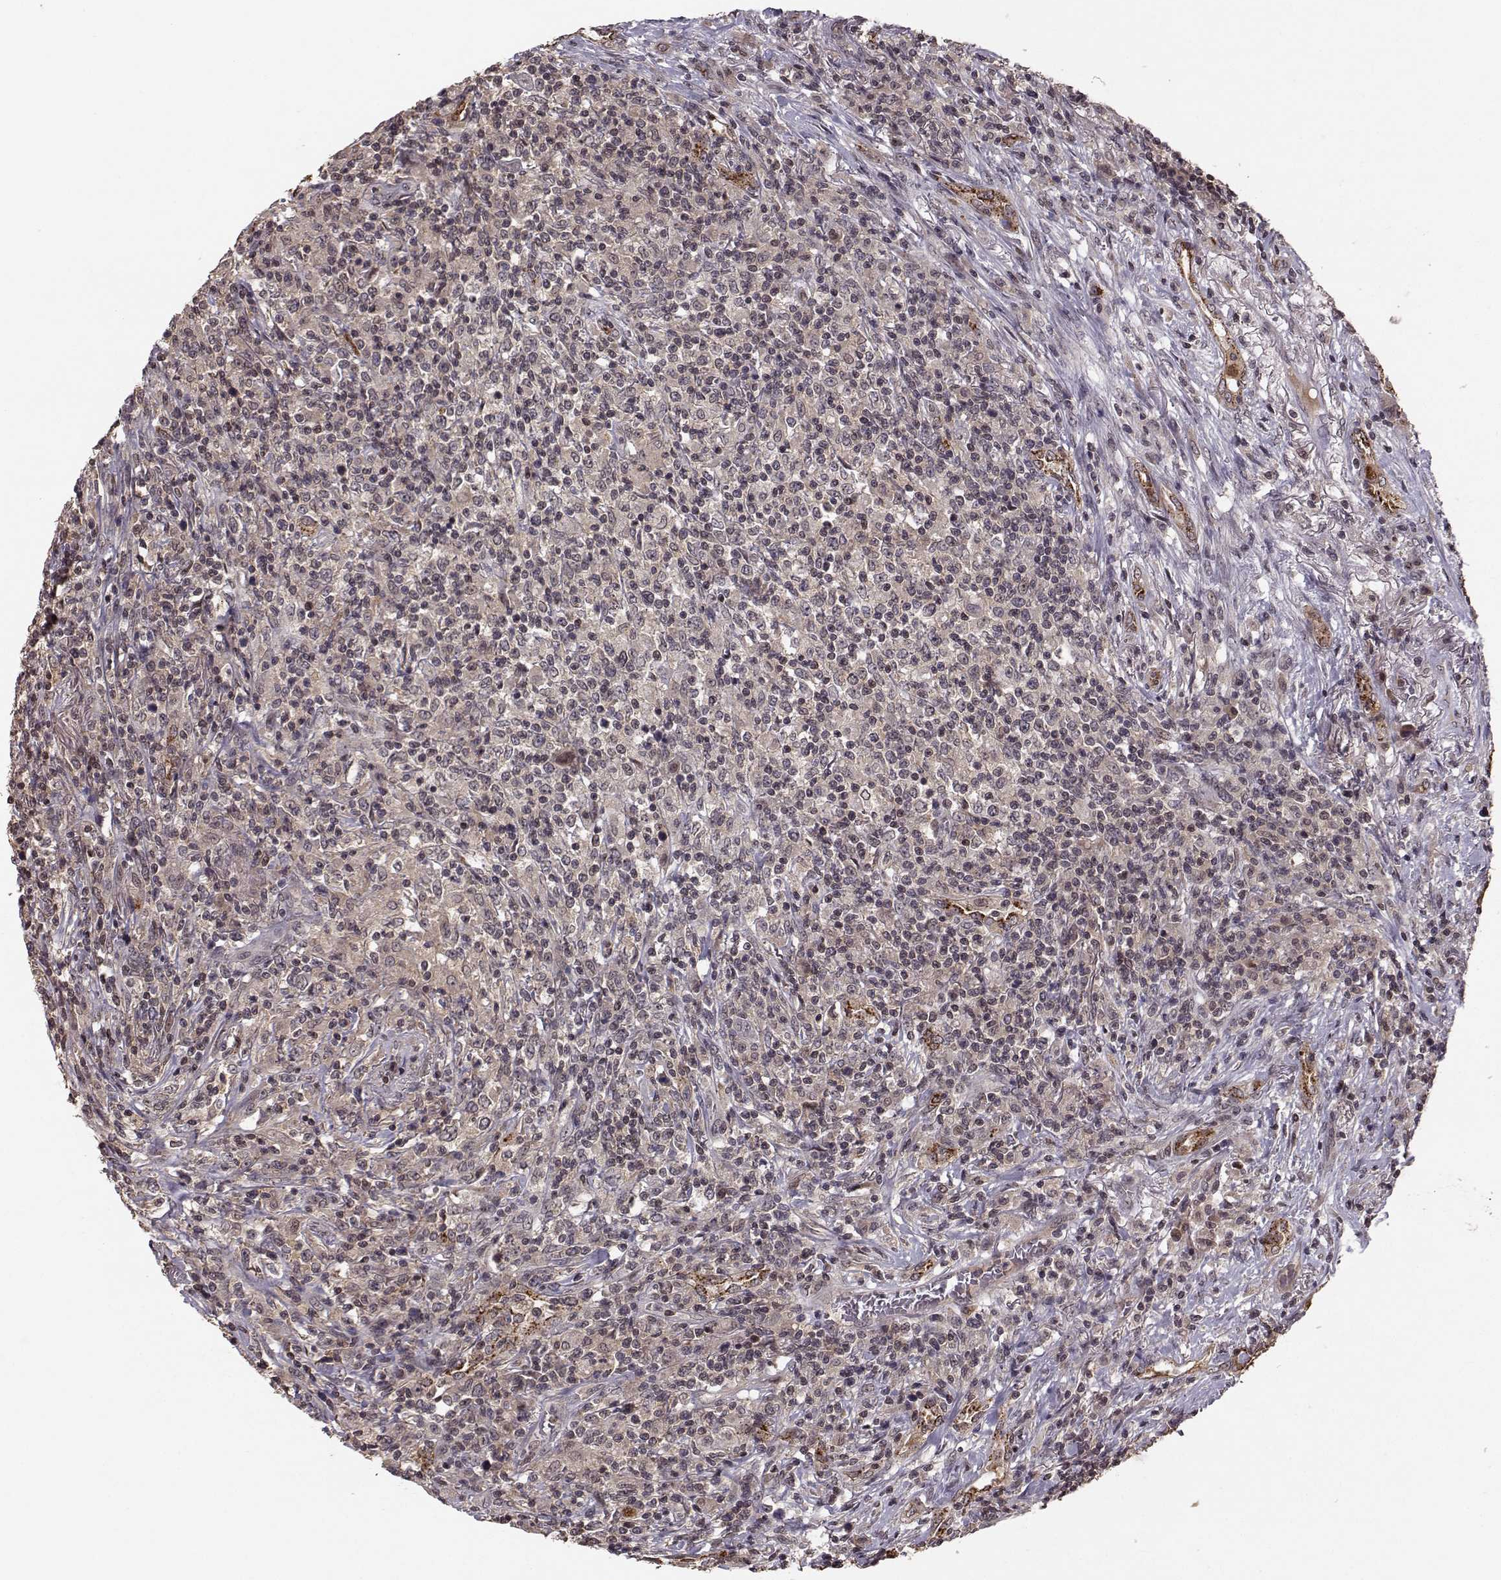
{"staining": {"intensity": "negative", "quantity": "none", "location": "none"}, "tissue": "lymphoma", "cell_type": "Tumor cells", "image_type": "cancer", "snomed": [{"axis": "morphology", "description": "Malignant lymphoma, non-Hodgkin's type, High grade"}, {"axis": "topography", "description": "Lung"}], "caption": "An immunohistochemistry image of malignant lymphoma, non-Hodgkin's type (high-grade) is shown. There is no staining in tumor cells of malignant lymphoma, non-Hodgkin's type (high-grade). Brightfield microscopy of immunohistochemistry stained with DAB (brown) and hematoxylin (blue), captured at high magnification.", "gene": "PLEKHG3", "patient": {"sex": "male", "age": 79}}